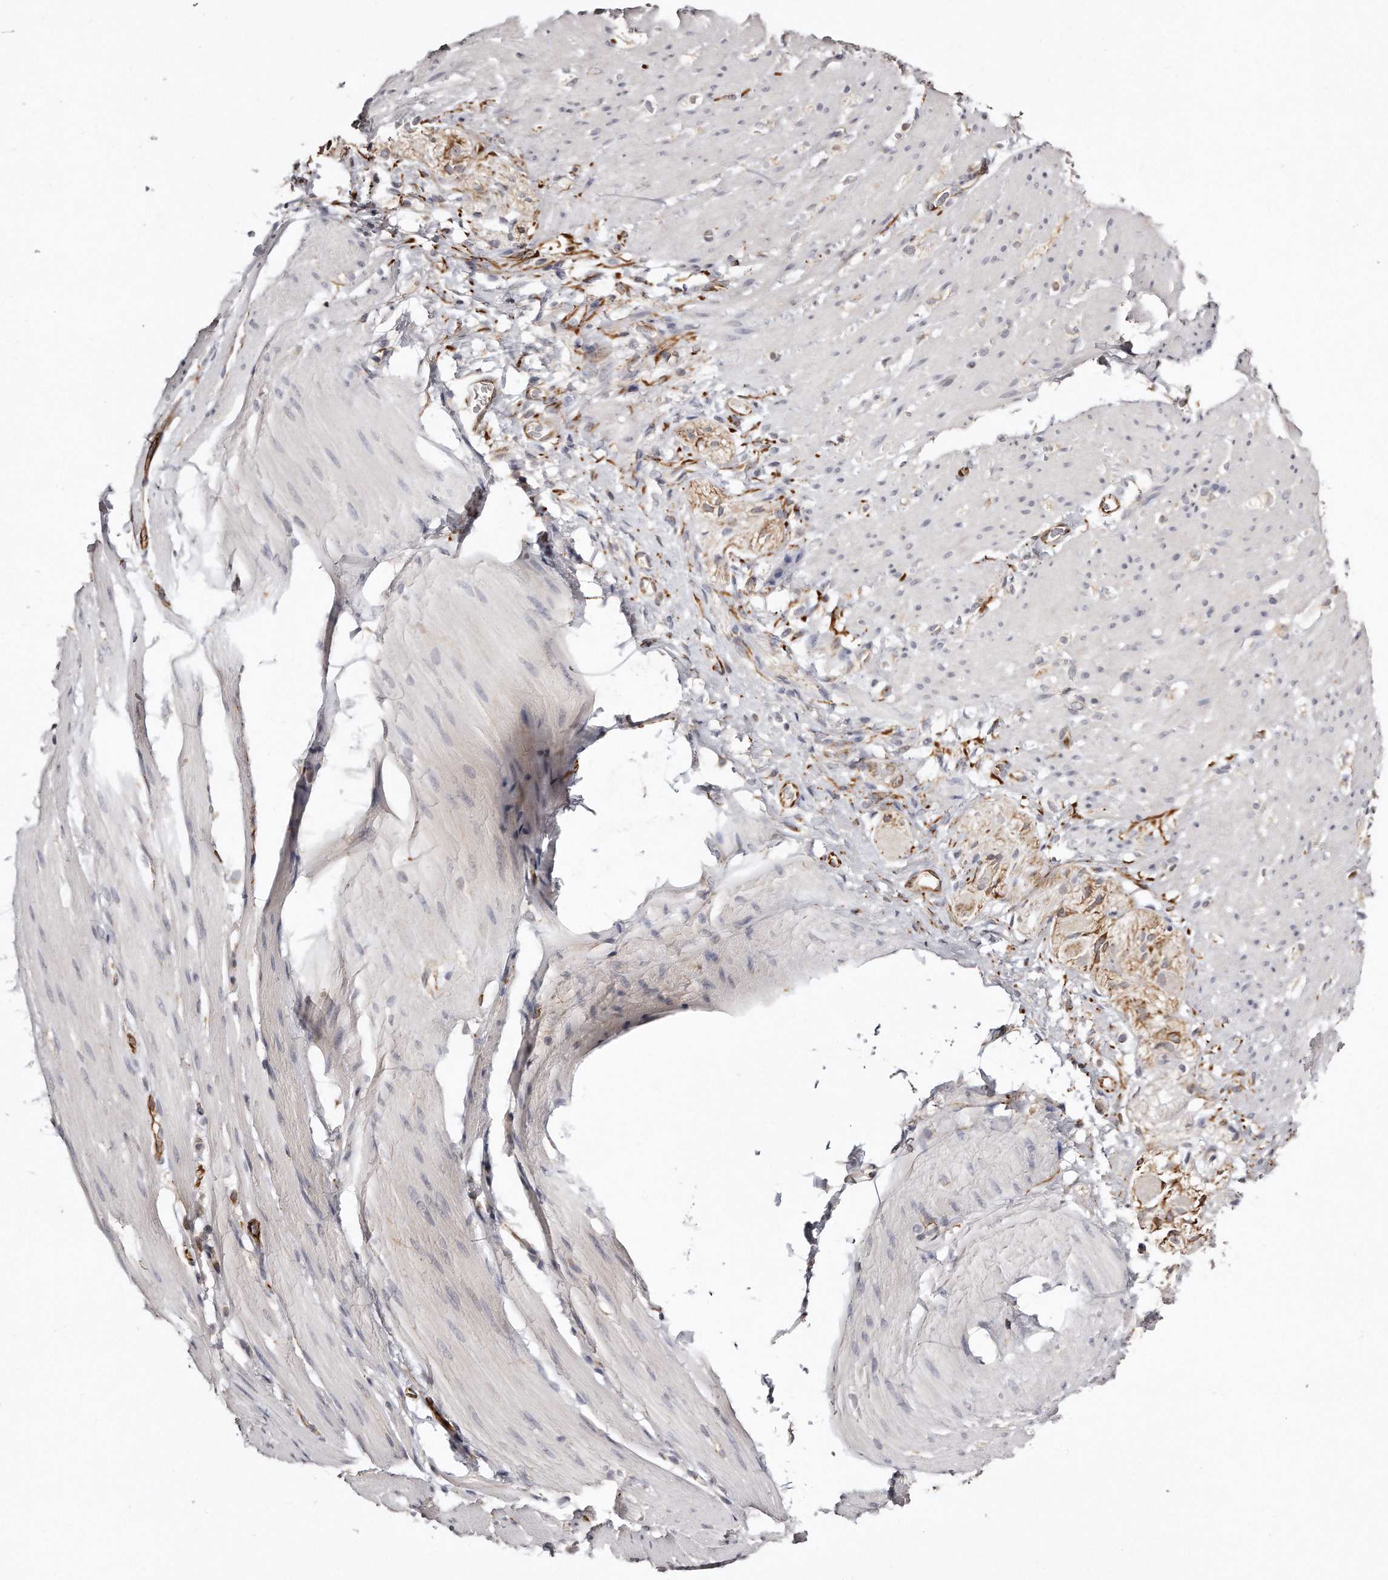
{"staining": {"intensity": "negative", "quantity": "none", "location": "none"}, "tissue": "smooth muscle", "cell_type": "Smooth muscle cells", "image_type": "normal", "snomed": [{"axis": "morphology", "description": "Normal tissue, NOS"}, {"axis": "topography", "description": "Smooth muscle"}, {"axis": "topography", "description": "Small intestine"}], "caption": "Immunohistochemical staining of normal smooth muscle shows no significant staining in smooth muscle cells. (DAB (3,3'-diaminobenzidine) immunohistochemistry with hematoxylin counter stain).", "gene": "ZYG11A", "patient": {"sex": "female", "age": 84}}